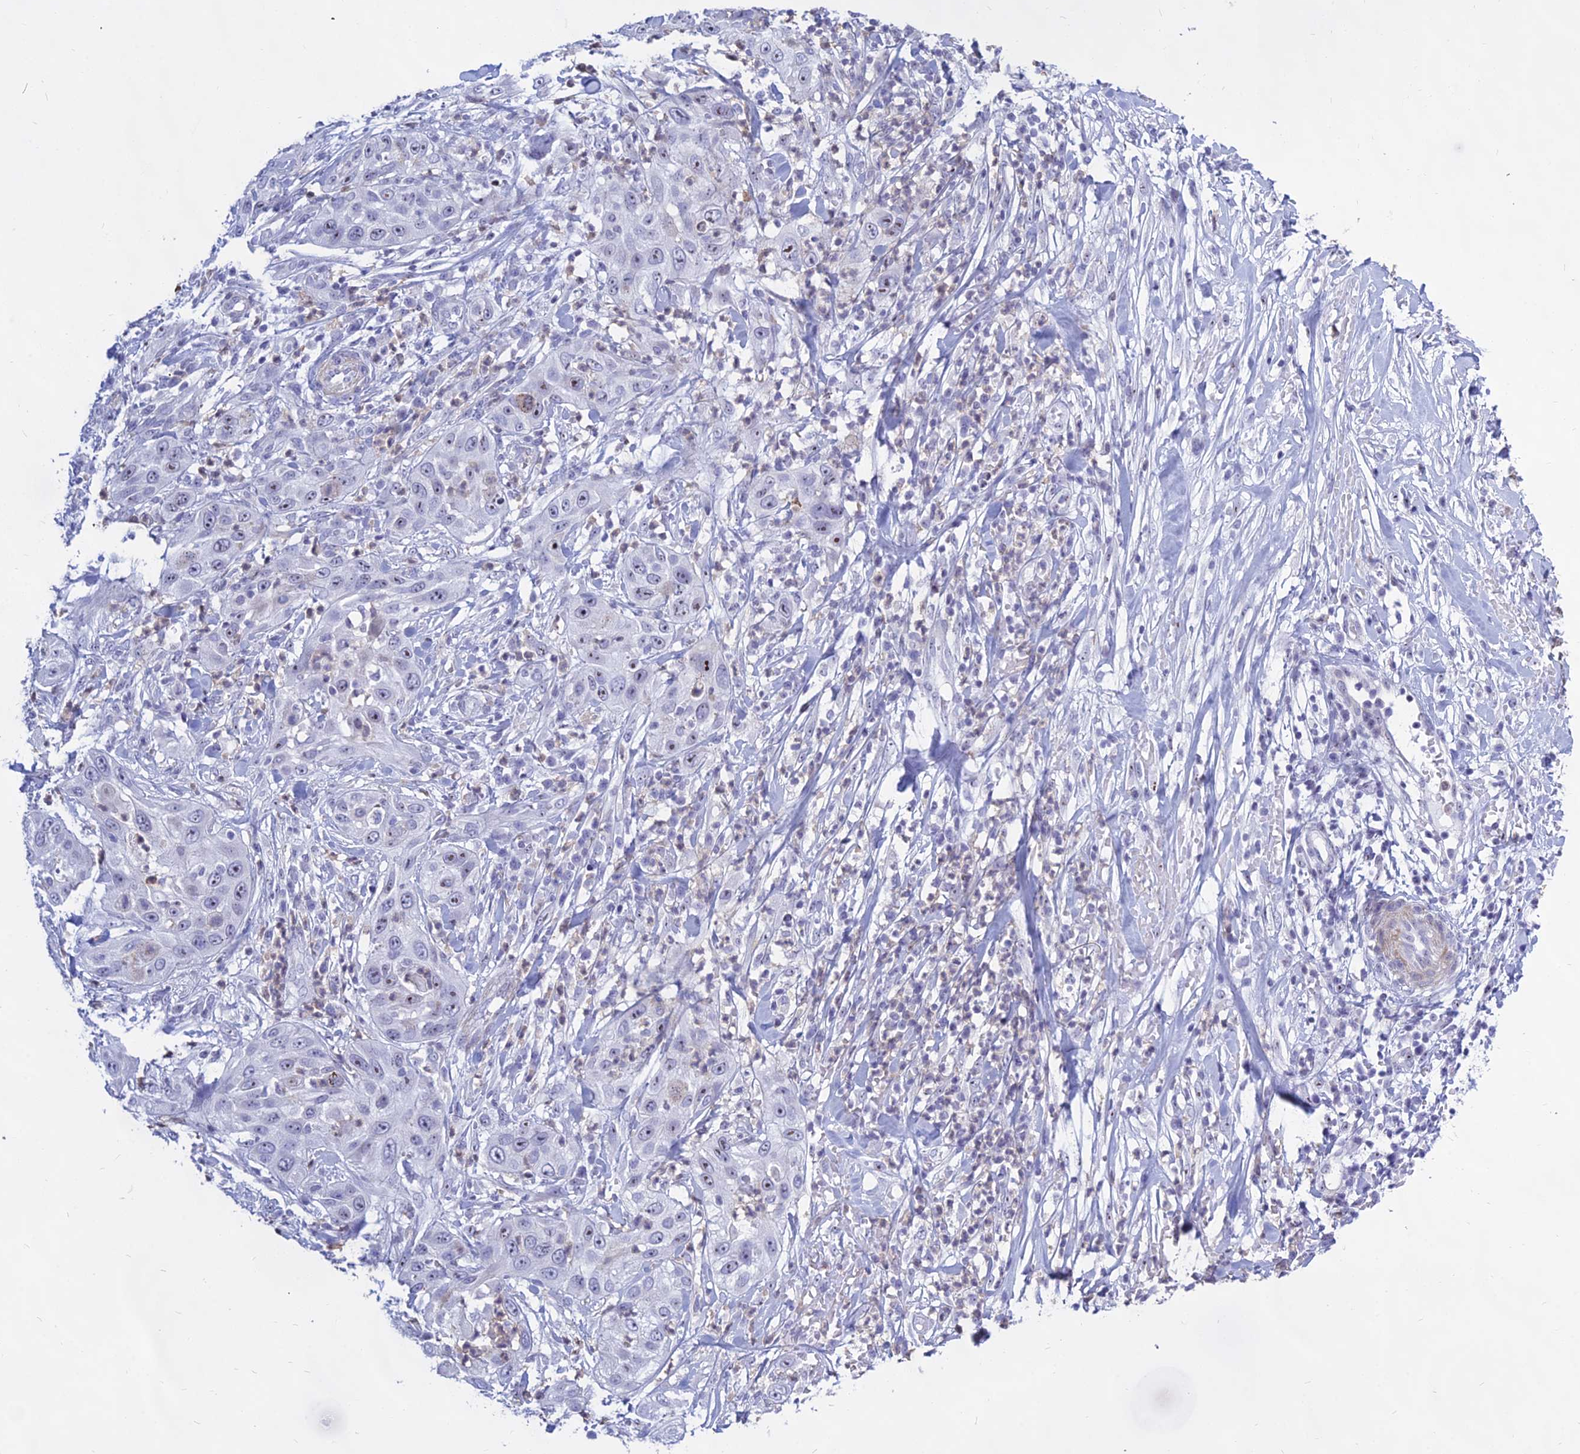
{"staining": {"intensity": "moderate", "quantity": "<25%", "location": "nuclear"}, "tissue": "skin cancer", "cell_type": "Tumor cells", "image_type": "cancer", "snomed": [{"axis": "morphology", "description": "Squamous cell carcinoma, NOS"}, {"axis": "topography", "description": "Skin"}], "caption": "This is an image of immunohistochemistry staining of skin squamous cell carcinoma, which shows moderate positivity in the nuclear of tumor cells.", "gene": "KRR1", "patient": {"sex": "female", "age": 44}}